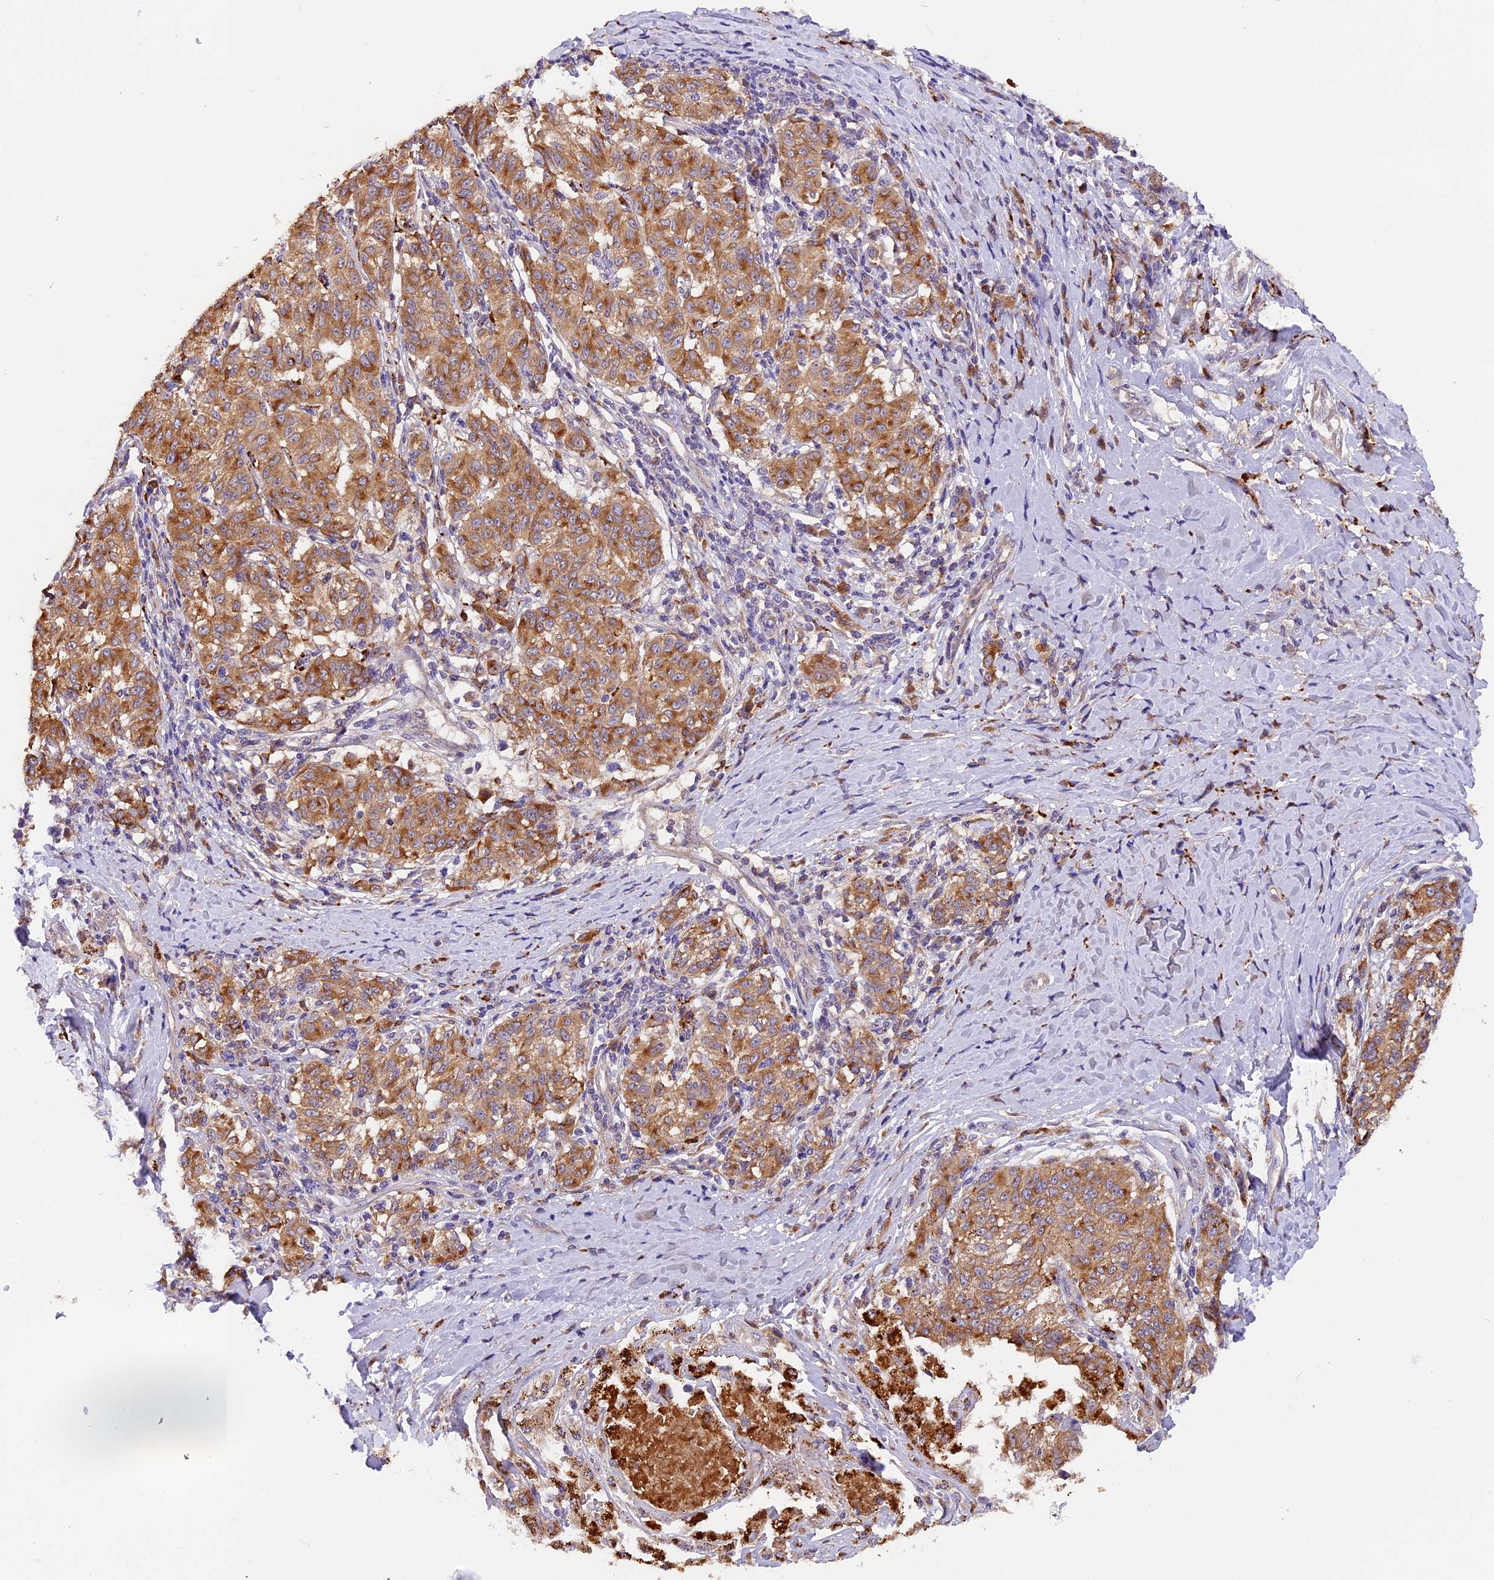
{"staining": {"intensity": "moderate", "quantity": ">75%", "location": "cytoplasmic/membranous"}, "tissue": "melanoma", "cell_type": "Tumor cells", "image_type": "cancer", "snomed": [{"axis": "morphology", "description": "Malignant melanoma, NOS"}, {"axis": "topography", "description": "Skin"}], "caption": "Melanoma stained for a protein reveals moderate cytoplasmic/membranous positivity in tumor cells.", "gene": "COPE", "patient": {"sex": "female", "age": 72}}